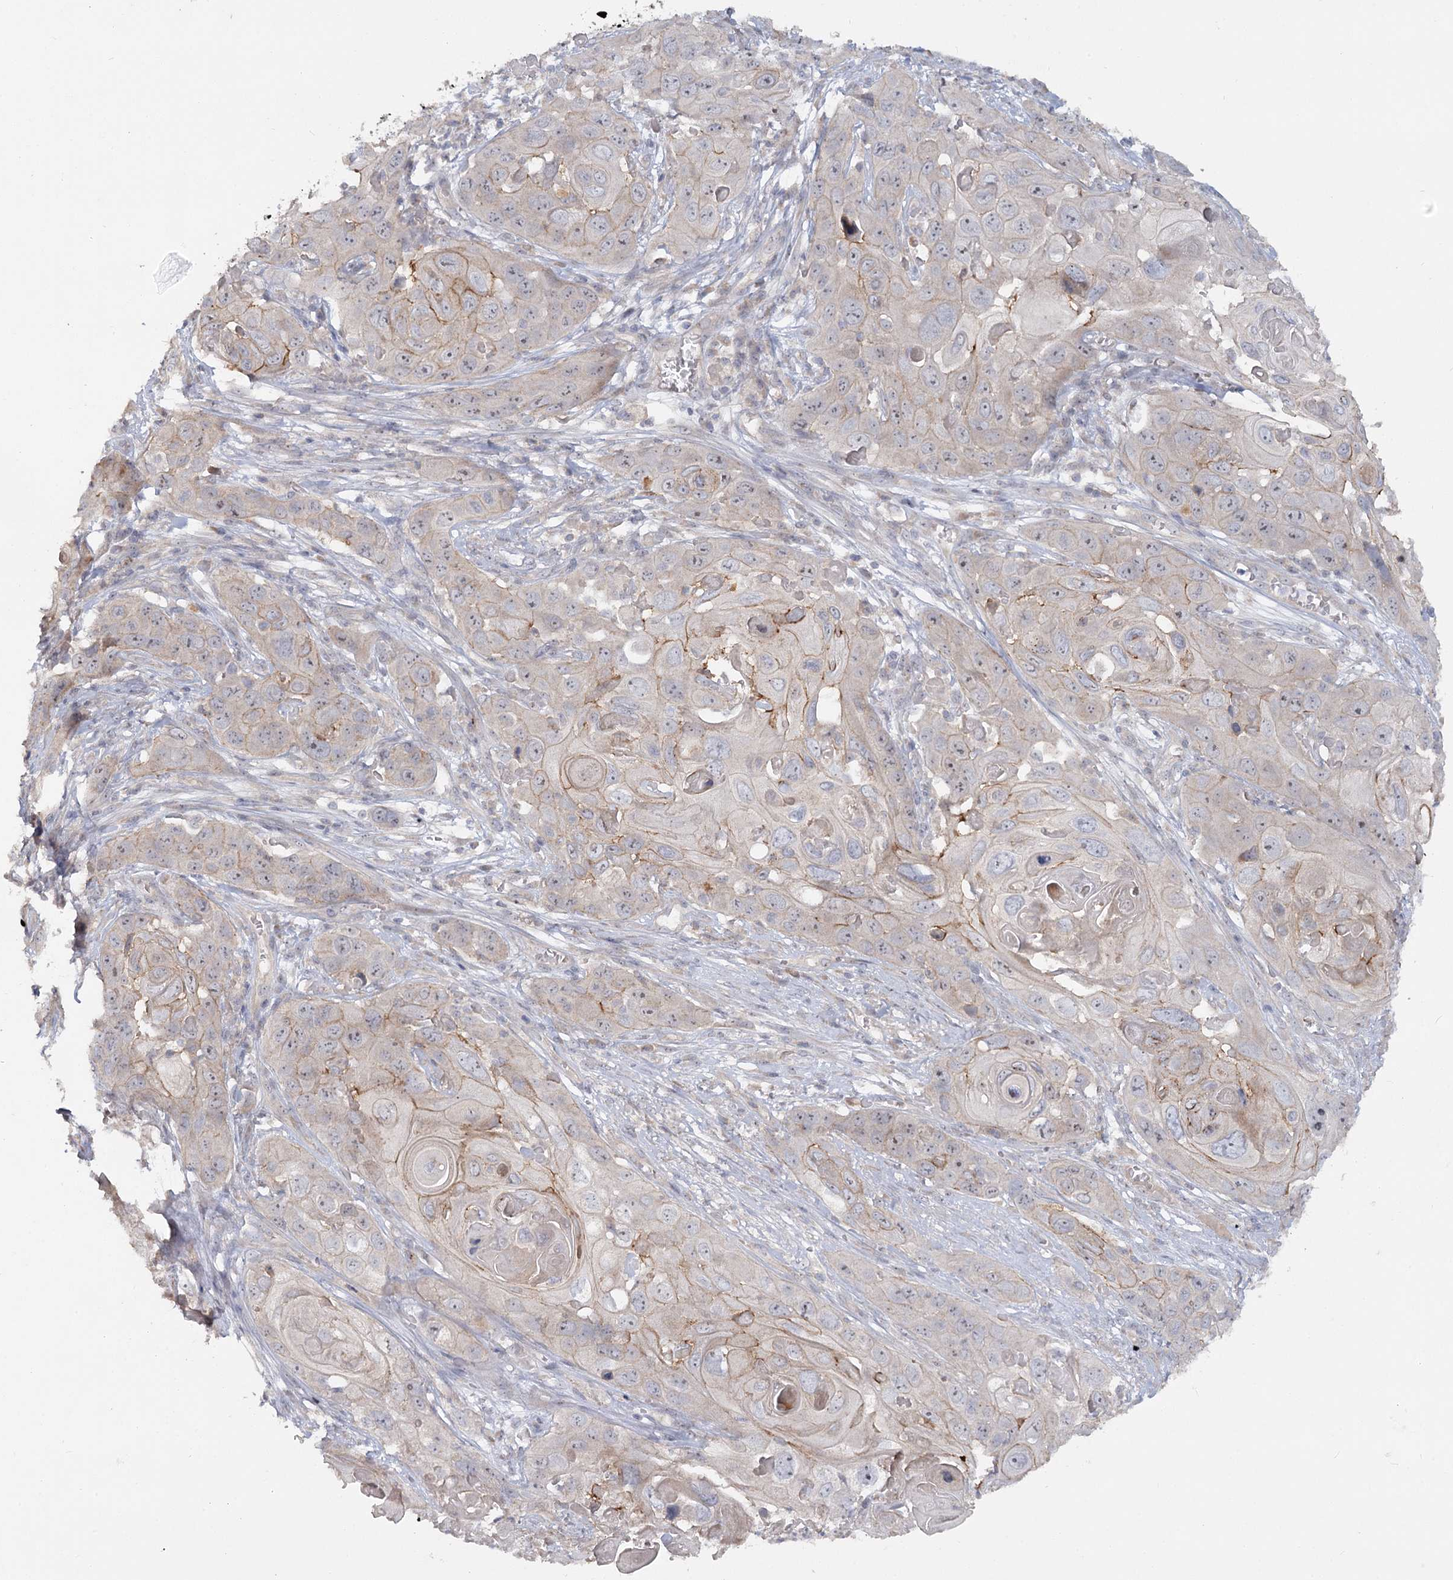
{"staining": {"intensity": "weak", "quantity": "<25%", "location": "cytoplasmic/membranous,nuclear"}, "tissue": "skin cancer", "cell_type": "Tumor cells", "image_type": "cancer", "snomed": [{"axis": "morphology", "description": "Squamous cell carcinoma, NOS"}, {"axis": "topography", "description": "Skin"}], "caption": "Skin cancer stained for a protein using IHC displays no staining tumor cells.", "gene": "ANGPTL5", "patient": {"sex": "male", "age": 55}}